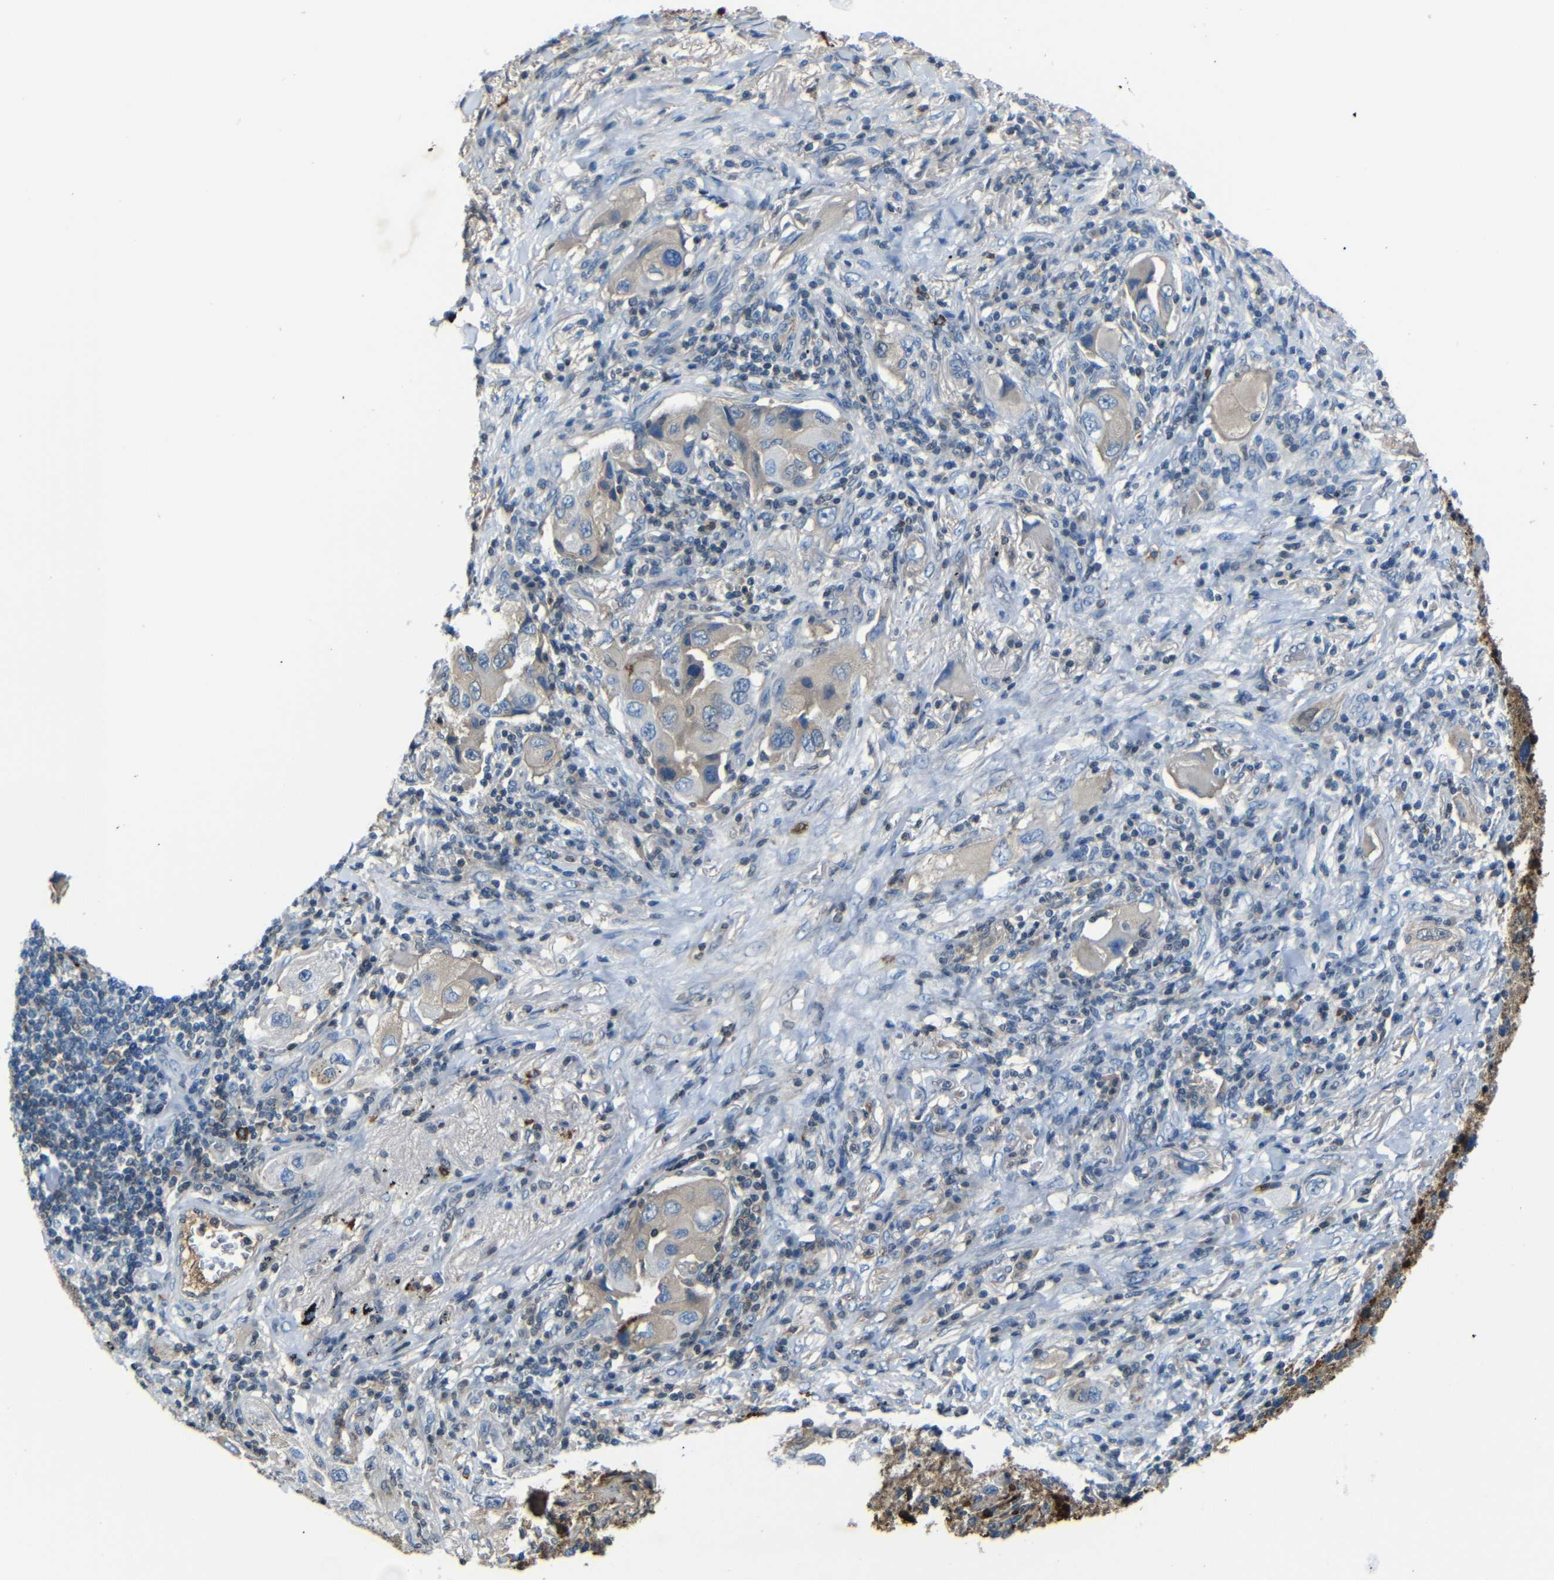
{"staining": {"intensity": "weak", "quantity": "25%-75%", "location": "cytoplasmic/membranous"}, "tissue": "lung cancer", "cell_type": "Tumor cells", "image_type": "cancer", "snomed": [{"axis": "morphology", "description": "Adenocarcinoma, NOS"}, {"axis": "topography", "description": "Lung"}], "caption": "IHC (DAB (3,3'-diaminobenzidine)) staining of lung adenocarcinoma reveals weak cytoplasmic/membranous protein expression in approximately 25%-75% of tumor cells. The staining was performed using DAB to visualize the protein expression in brown, while the nuclei were stained in blue with hematoxylin (Magnification: 20x).", "gene": "SERPINA1", "patient": {"sex": "female", "age": 65}}